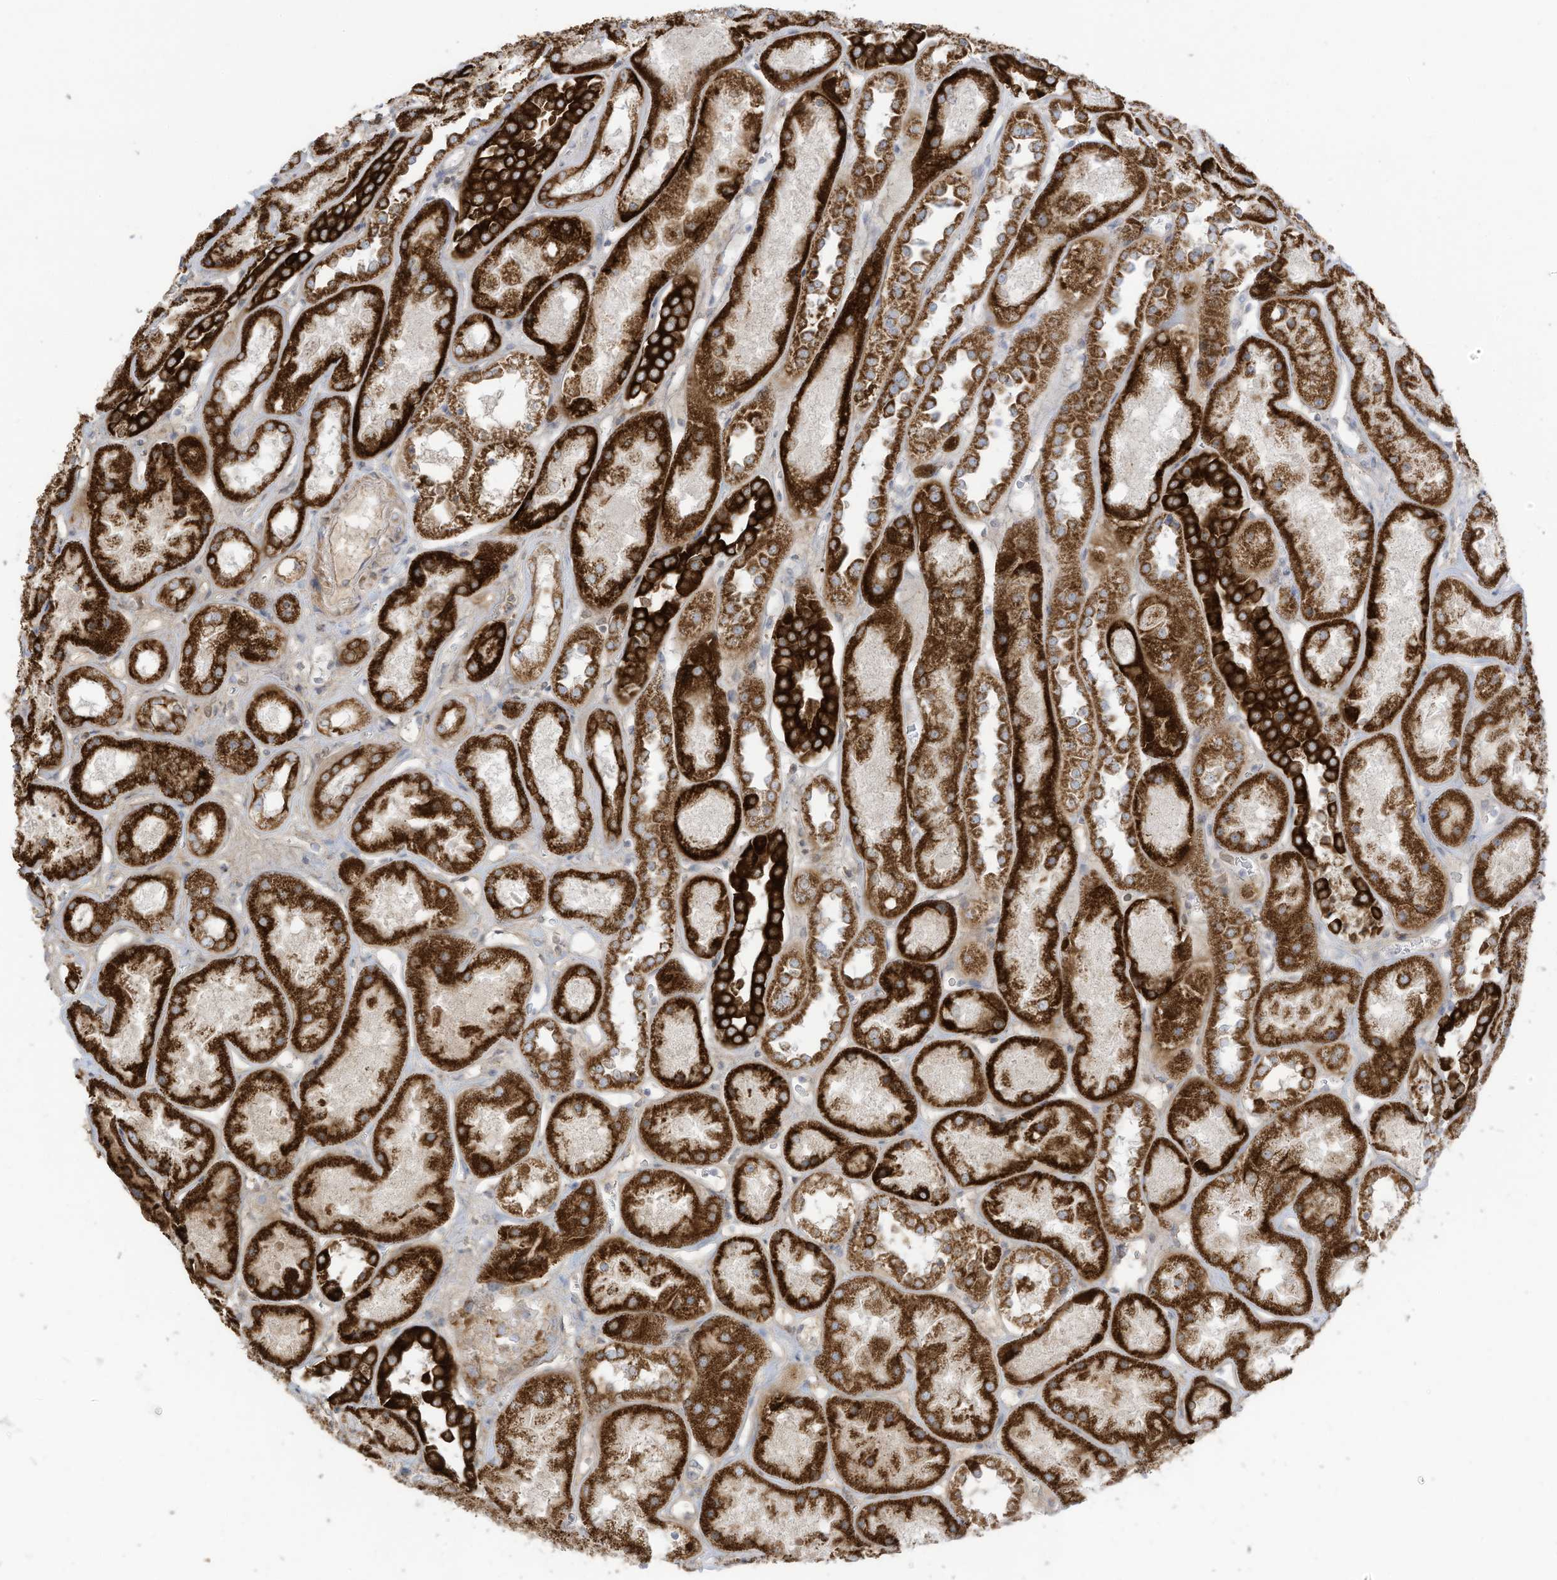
{"staining": {"intensity": "weak", "quantity": "<25%", "location": "cytoplasmic/membranous"}, "tissue": "kidney", "cell_type": "Cells in glomeruli", "image_type": "normal", "snomed": [{"axis": "morphology", "description": "Normal tissue, NOS"}, {"axis": "topography", "description": "Kidney"}], "caption": "Immunohistochemistry (IHC) histopathology image of normal kidney: human kidney stained with DAB displays no significant protein positivity in cells in glomeruli.", "gene": "CGAS", "patient": {"sex": "male", "age": 70}}